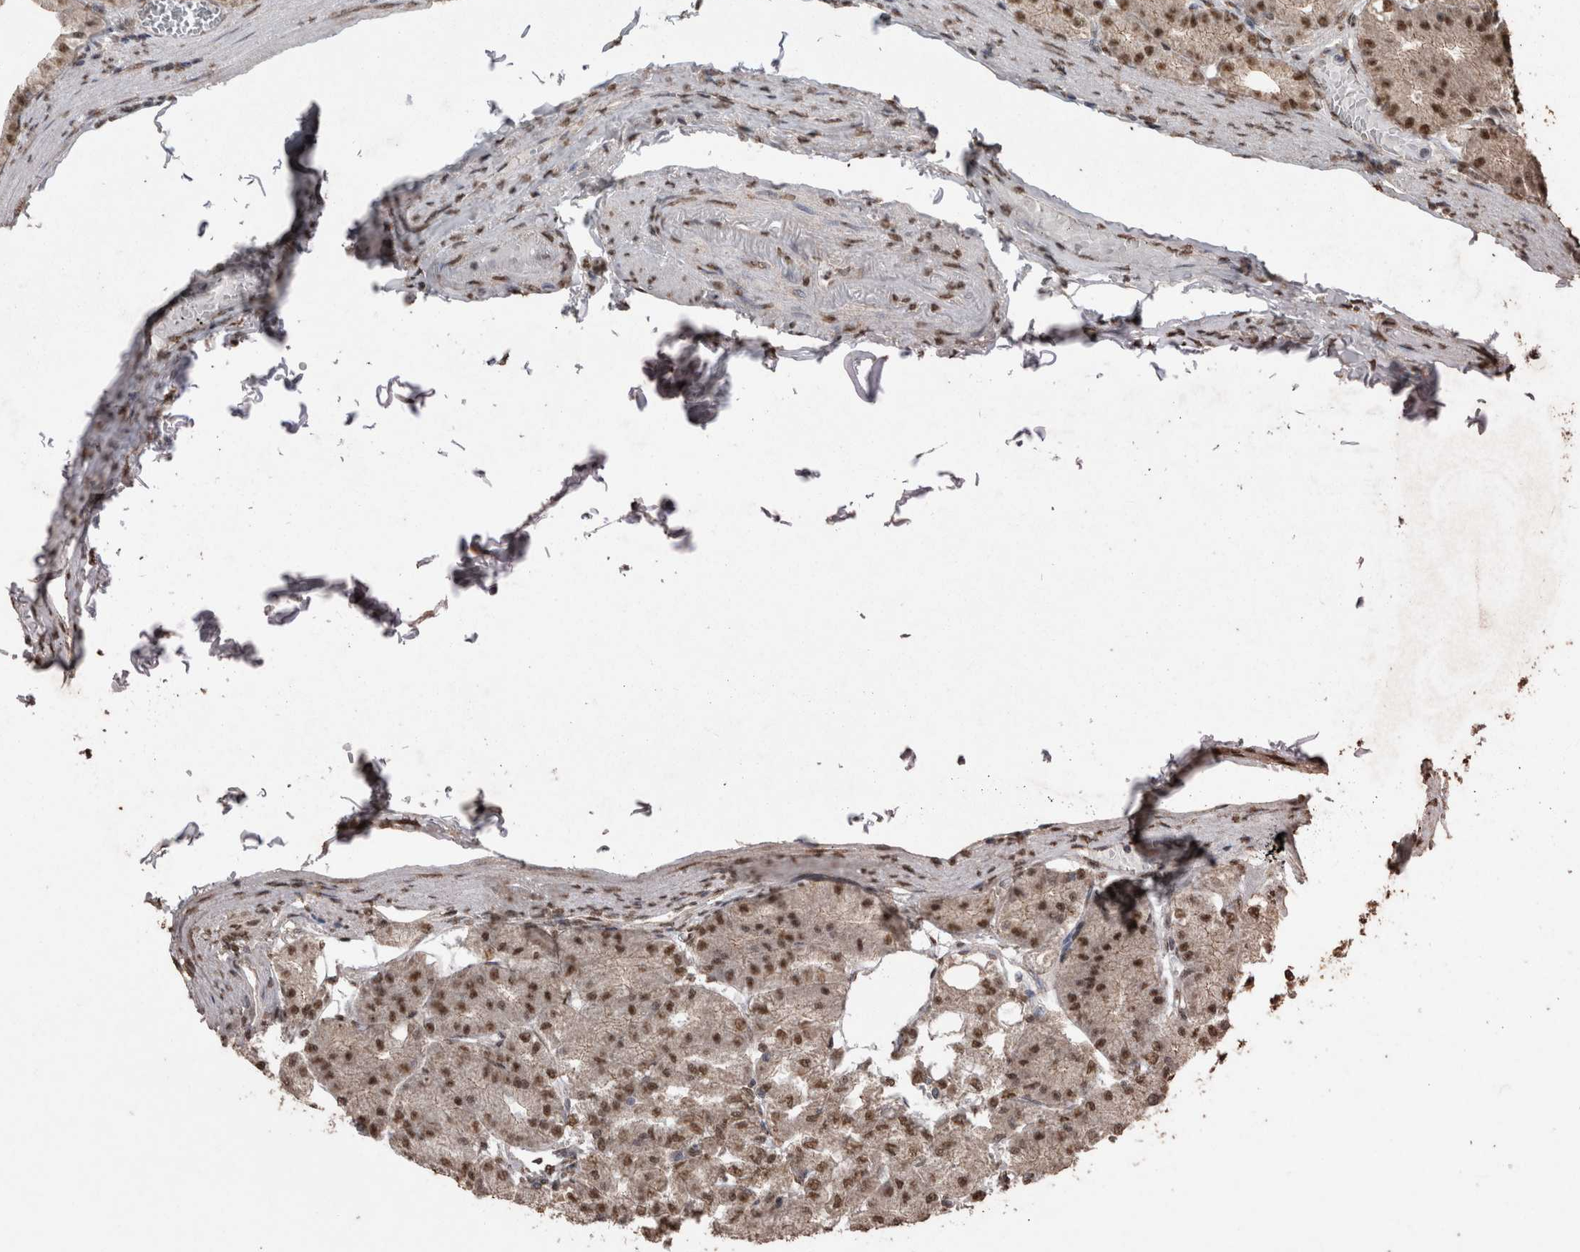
{"staining": {"intensity": "moderate", "quantity": ">75%", "location": "cytoplasmic/membranous,nuclear"}, "tissue": "stomach", "cell_type": "Glandular cells", "image_type": "normal", "snomed": [{"axis": "morphology", "description": "Normal tissue, NOS"}, {"axis": "topography", "description": "Stomach, lower"}], "caption": "A medium amount of moderate cytoplasmic/membranous,nuclear expression is present in about >75% of glandular cells in unremarkable stomach. (DAB (3,3'-diaminobenzidine) IHC with brightfield microscopy, high magnification).", "gene": "SMAD7", "patient": {"sex": "male", "age": 71}}